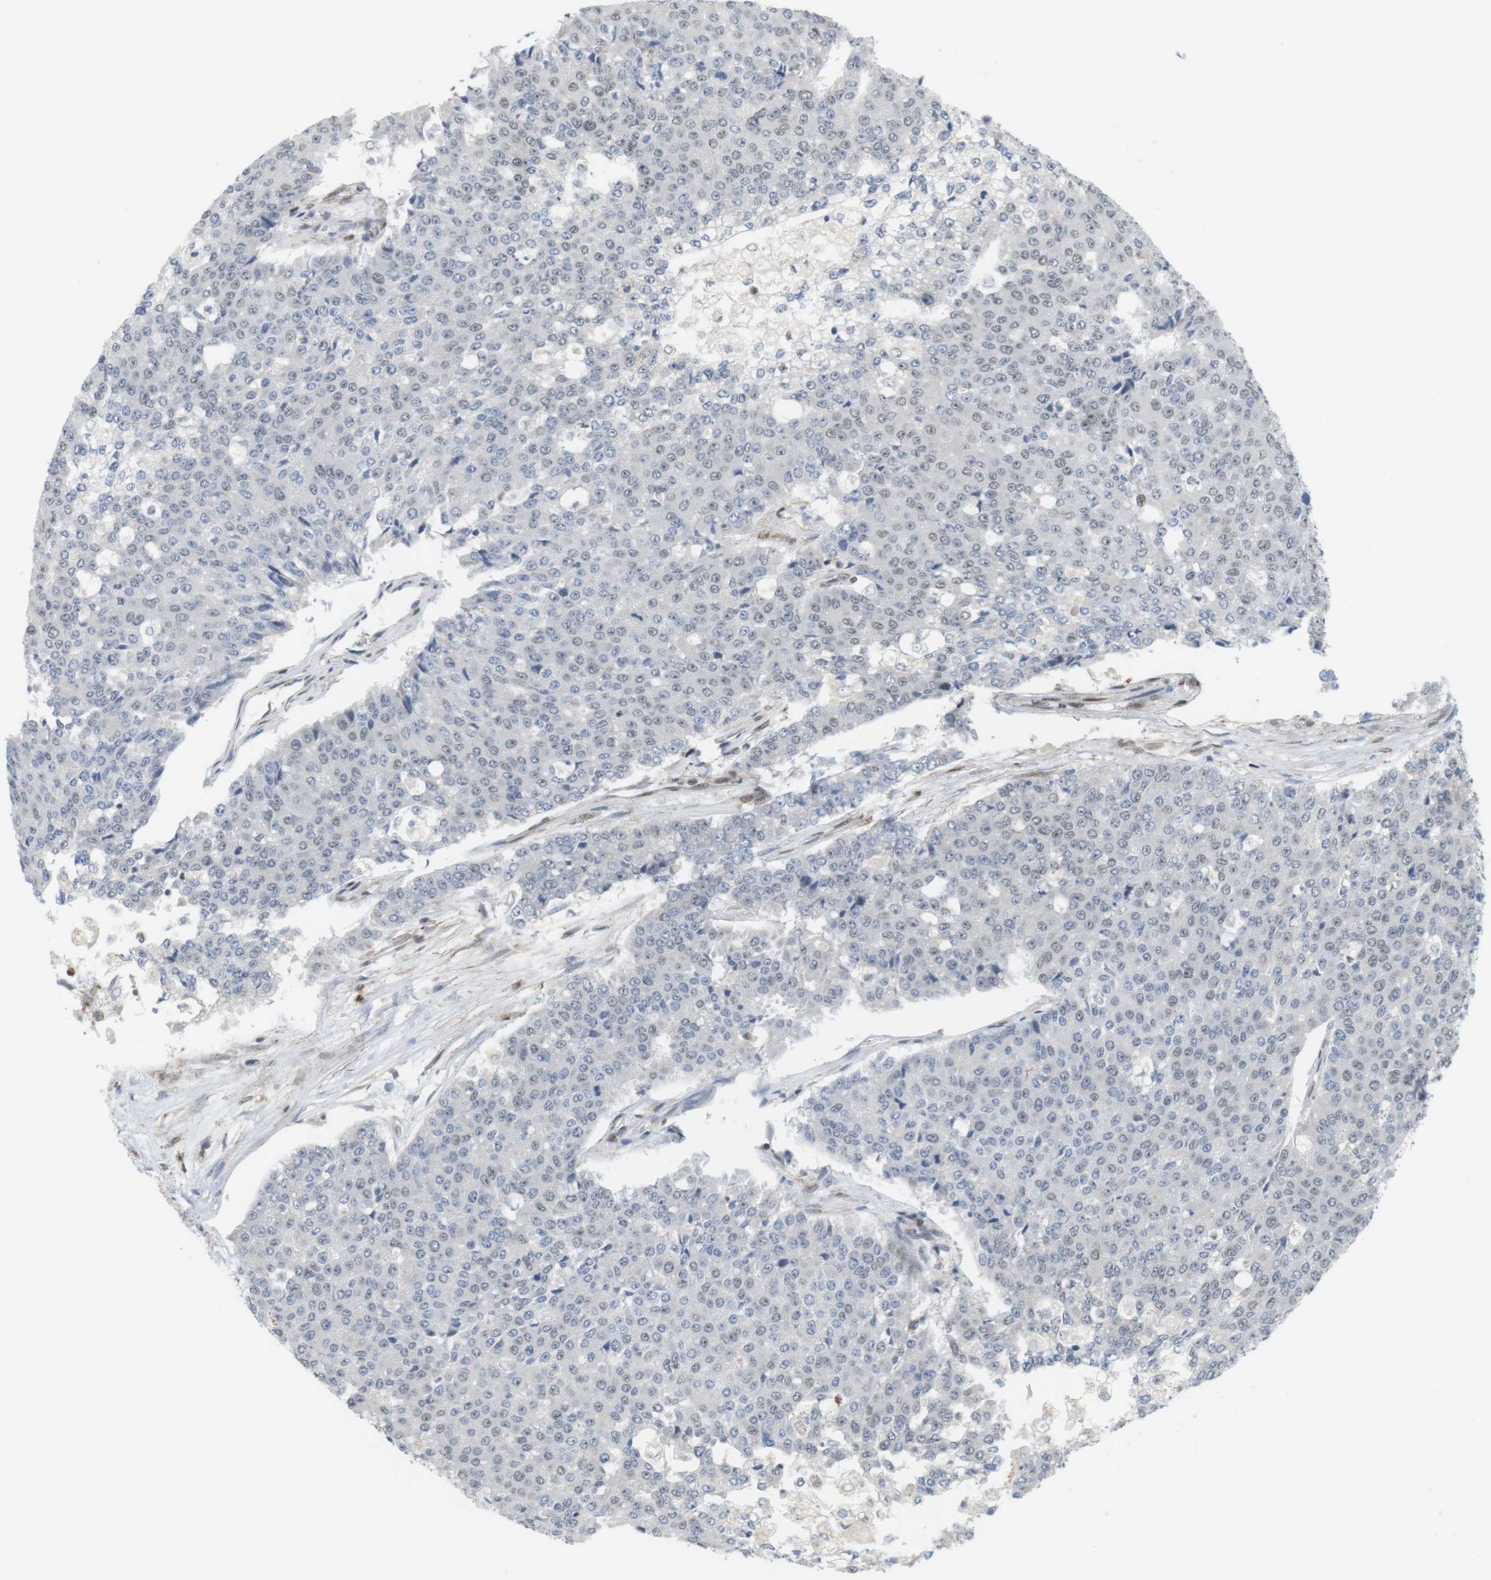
{"staining": {"intensity": "negative", "quantity": "none", "location": "none"}, "tissue": "pancreatic cancer", "cell_type": "Tumor cells", "image_type": "cancer", "snomed": [{"axis": "morphology", "description": "Adenocarcinoma, NOS"}, {"axis": "topography", "description": "Pancreas"}], "caption": "Immunohistochemistry (IHC) micrograph of human pancreatic cancer stained for a protein (brown), which reveals no positivity in tumor cells. (Immunohistochemistry (IHC), brightfield microscopy, high magnification).", "gene": "BRD4", "patient": {"sex": "male", "age": 50}}